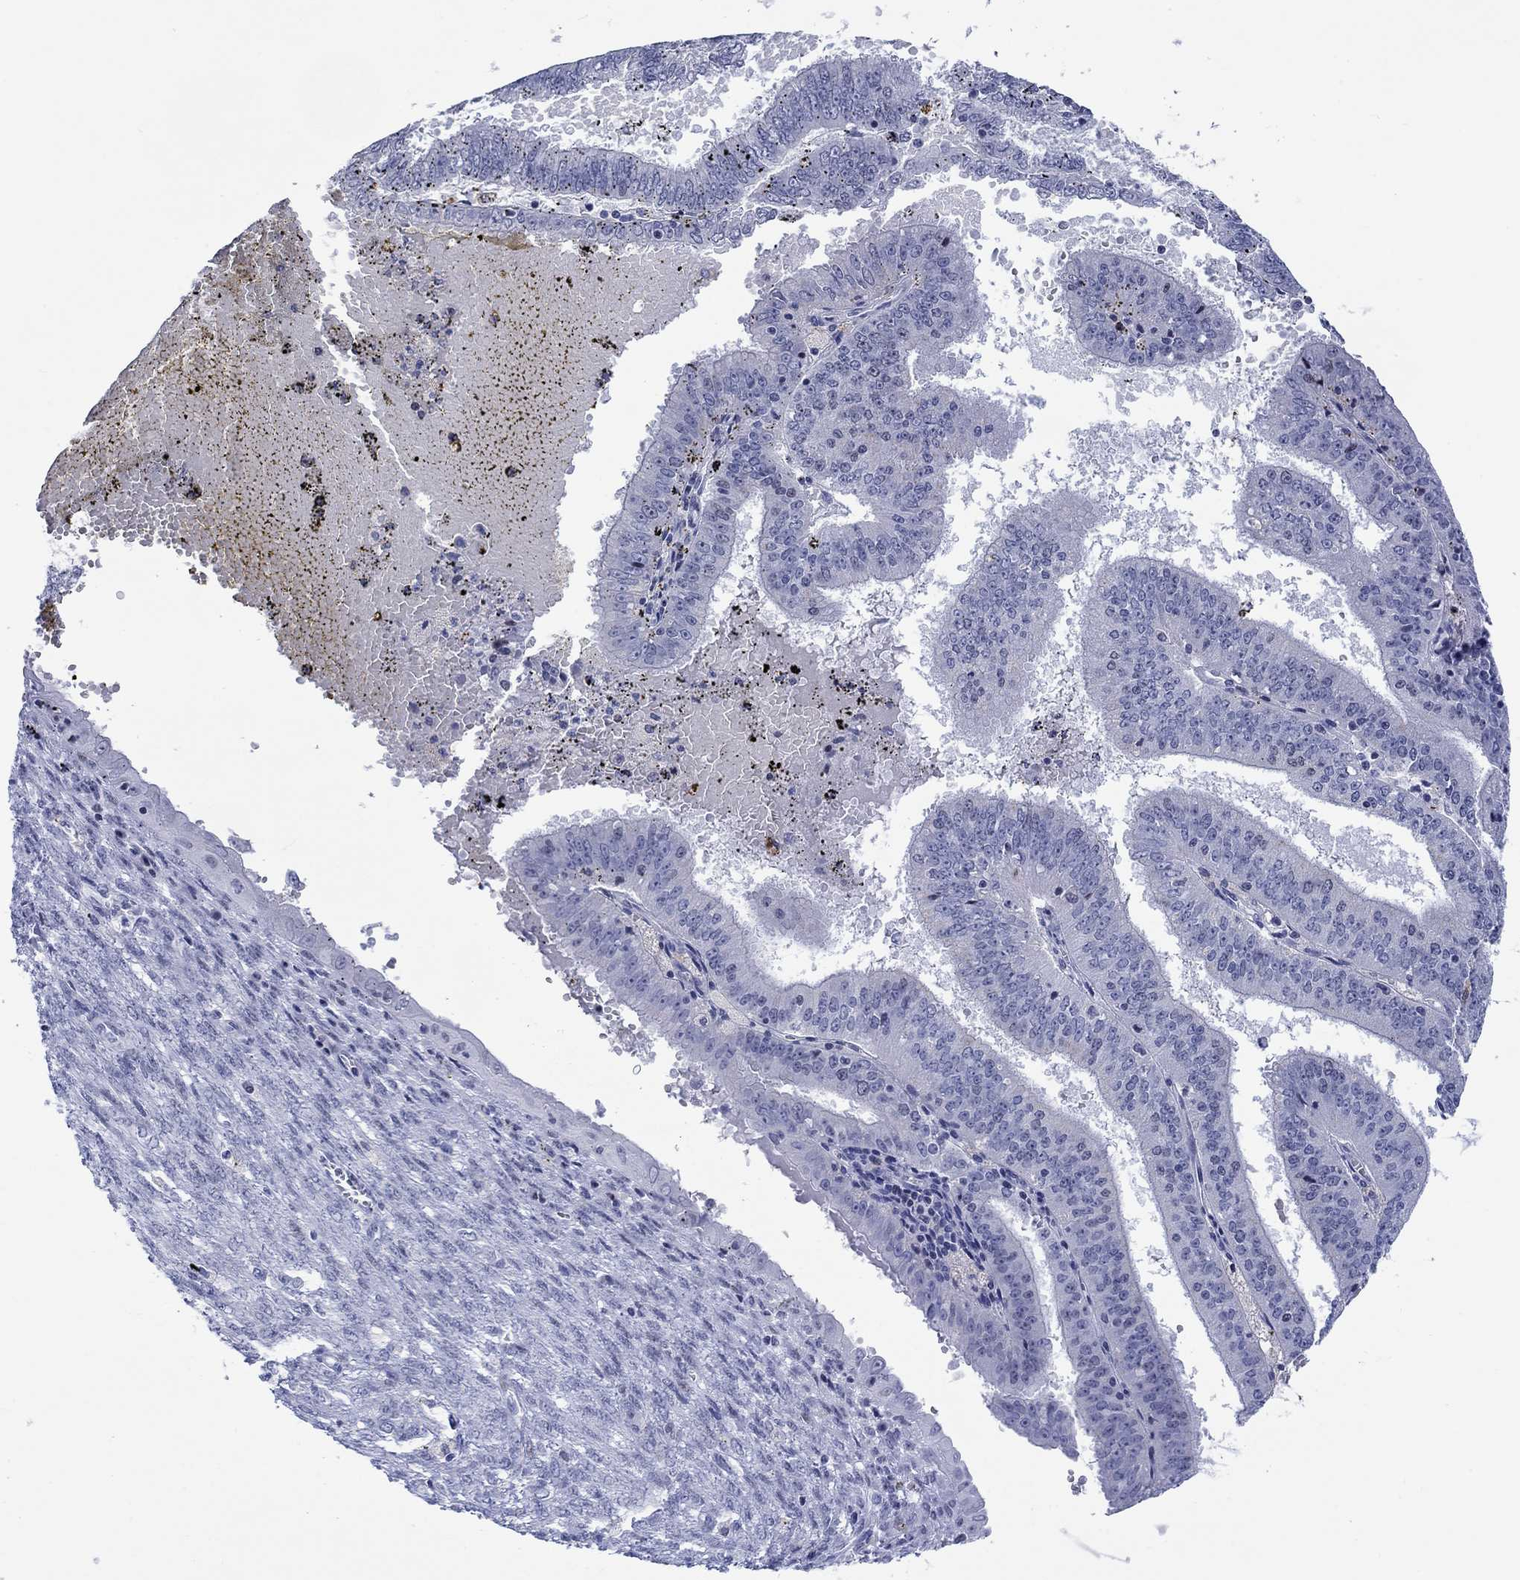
{"staining": {"intensity": "negative", "quantity": "none", "location": "none"}, "tissue": "endometrial cancer", "cell_type": "Tumor cells", "image_type": "cancer", "snomed": [{"axis": "morphology", "description": "Adenocarcinoma, NOS"}, {"axis": "topography", "description": "Endometrium"}], "caption": "Tumor cells show no significant protein positivity in adenocarcinoma (endometrial).", "gene": "CDCA2", "patient": {"sex": "female", "age": 66}}